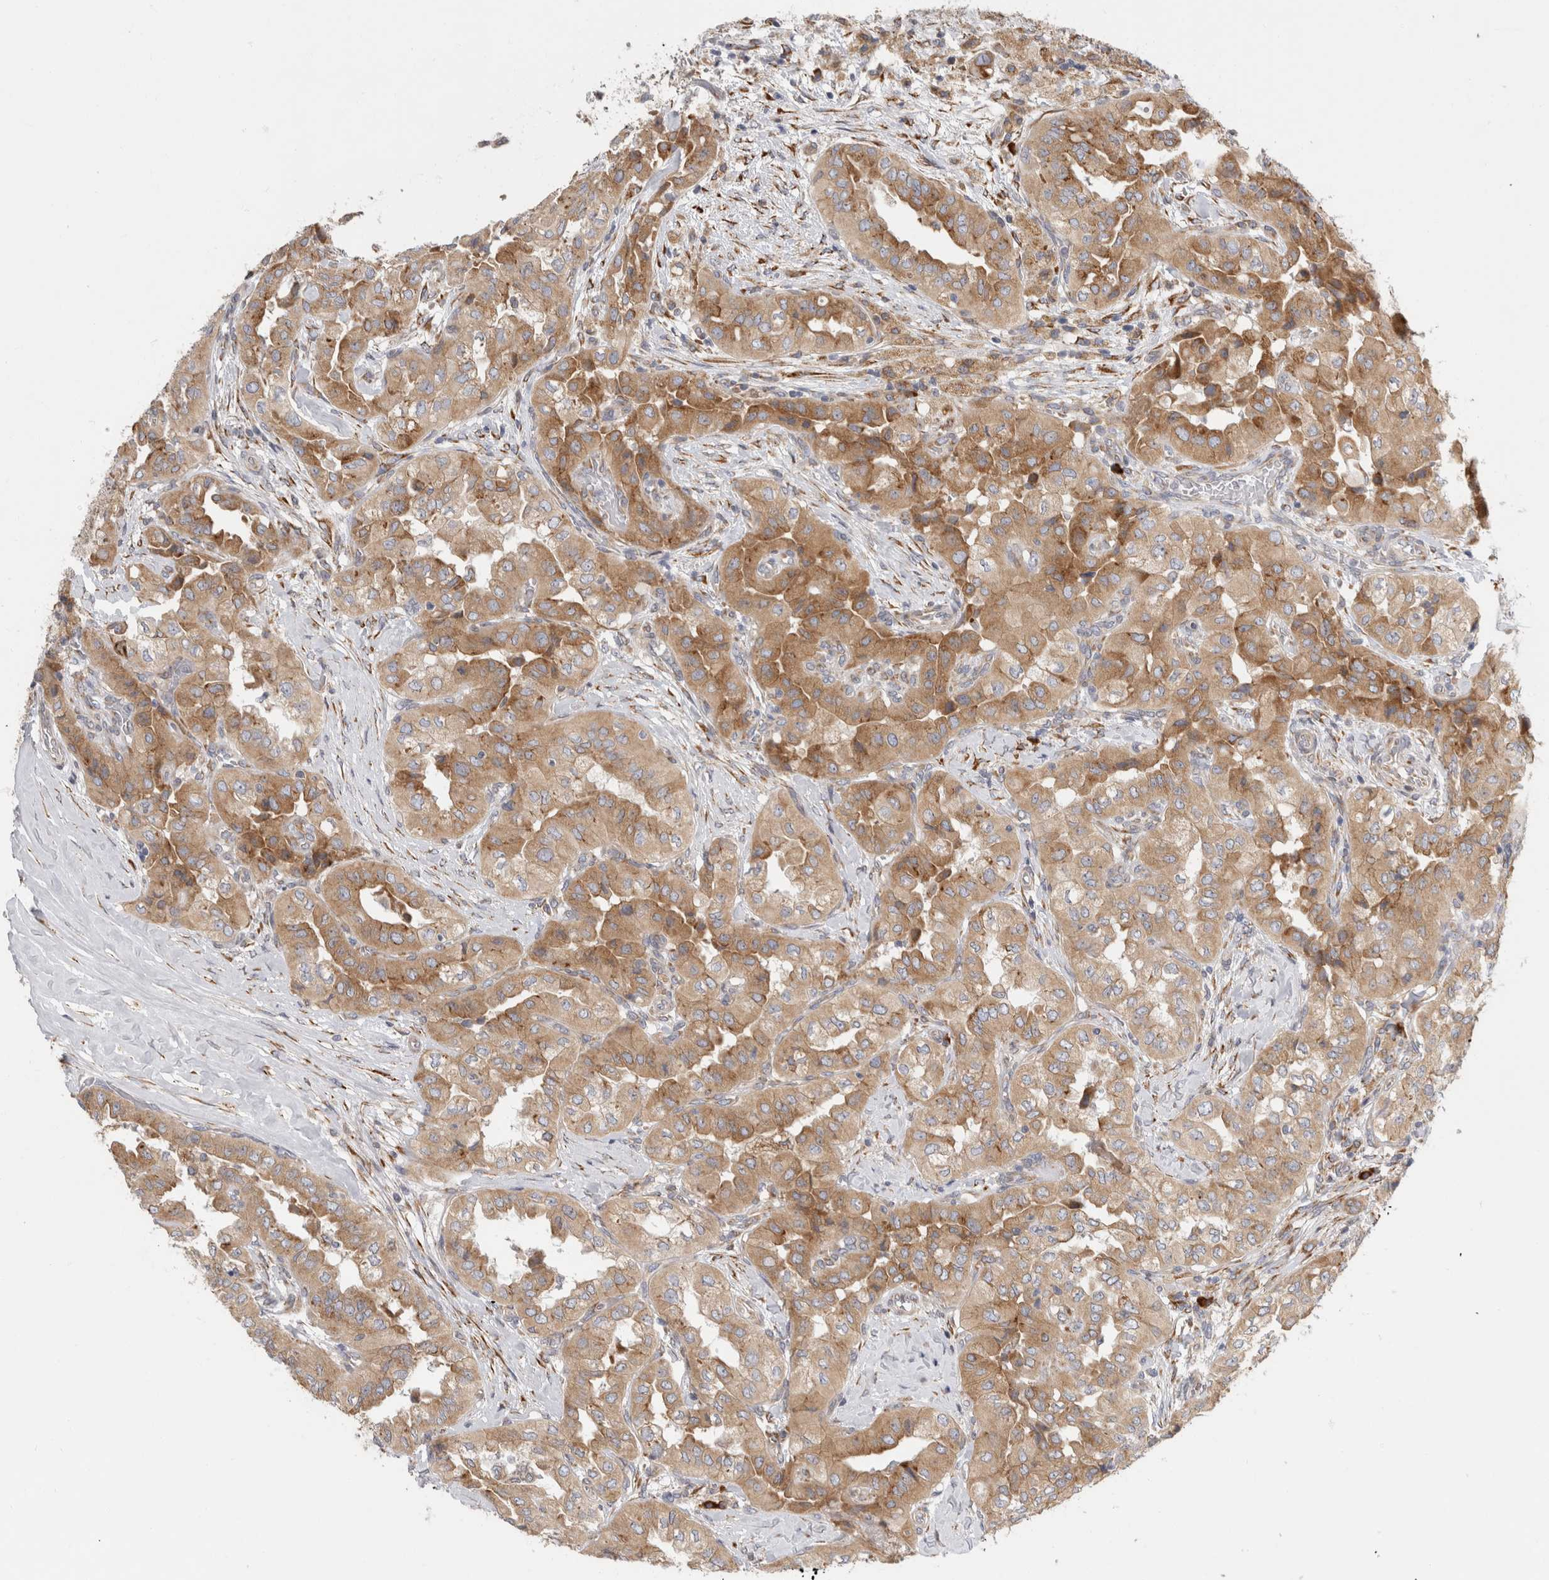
{"staining": {"intensity": "moderate", "quantity": ">75%", "location": "cytoplasmic/membranous"}, "tissue": "thyroid cancer", "cell_type": "Tumor cells", "image_type": "cancer", "snomed": [{"axis": "morphology", "description": "Papillary adenocarcinoma, NOS"}, {"axis": "topography", "description": "Thyroid gland"}], "caption": "Protein expression analysis of human papillary adenocarcinoma (thyroid) reveals moderate cytoplasmic/membranous expression in approximately >75% of tumor cells.", "gene": "RPN2", "patient": {"sex": "female", "age": 59}}